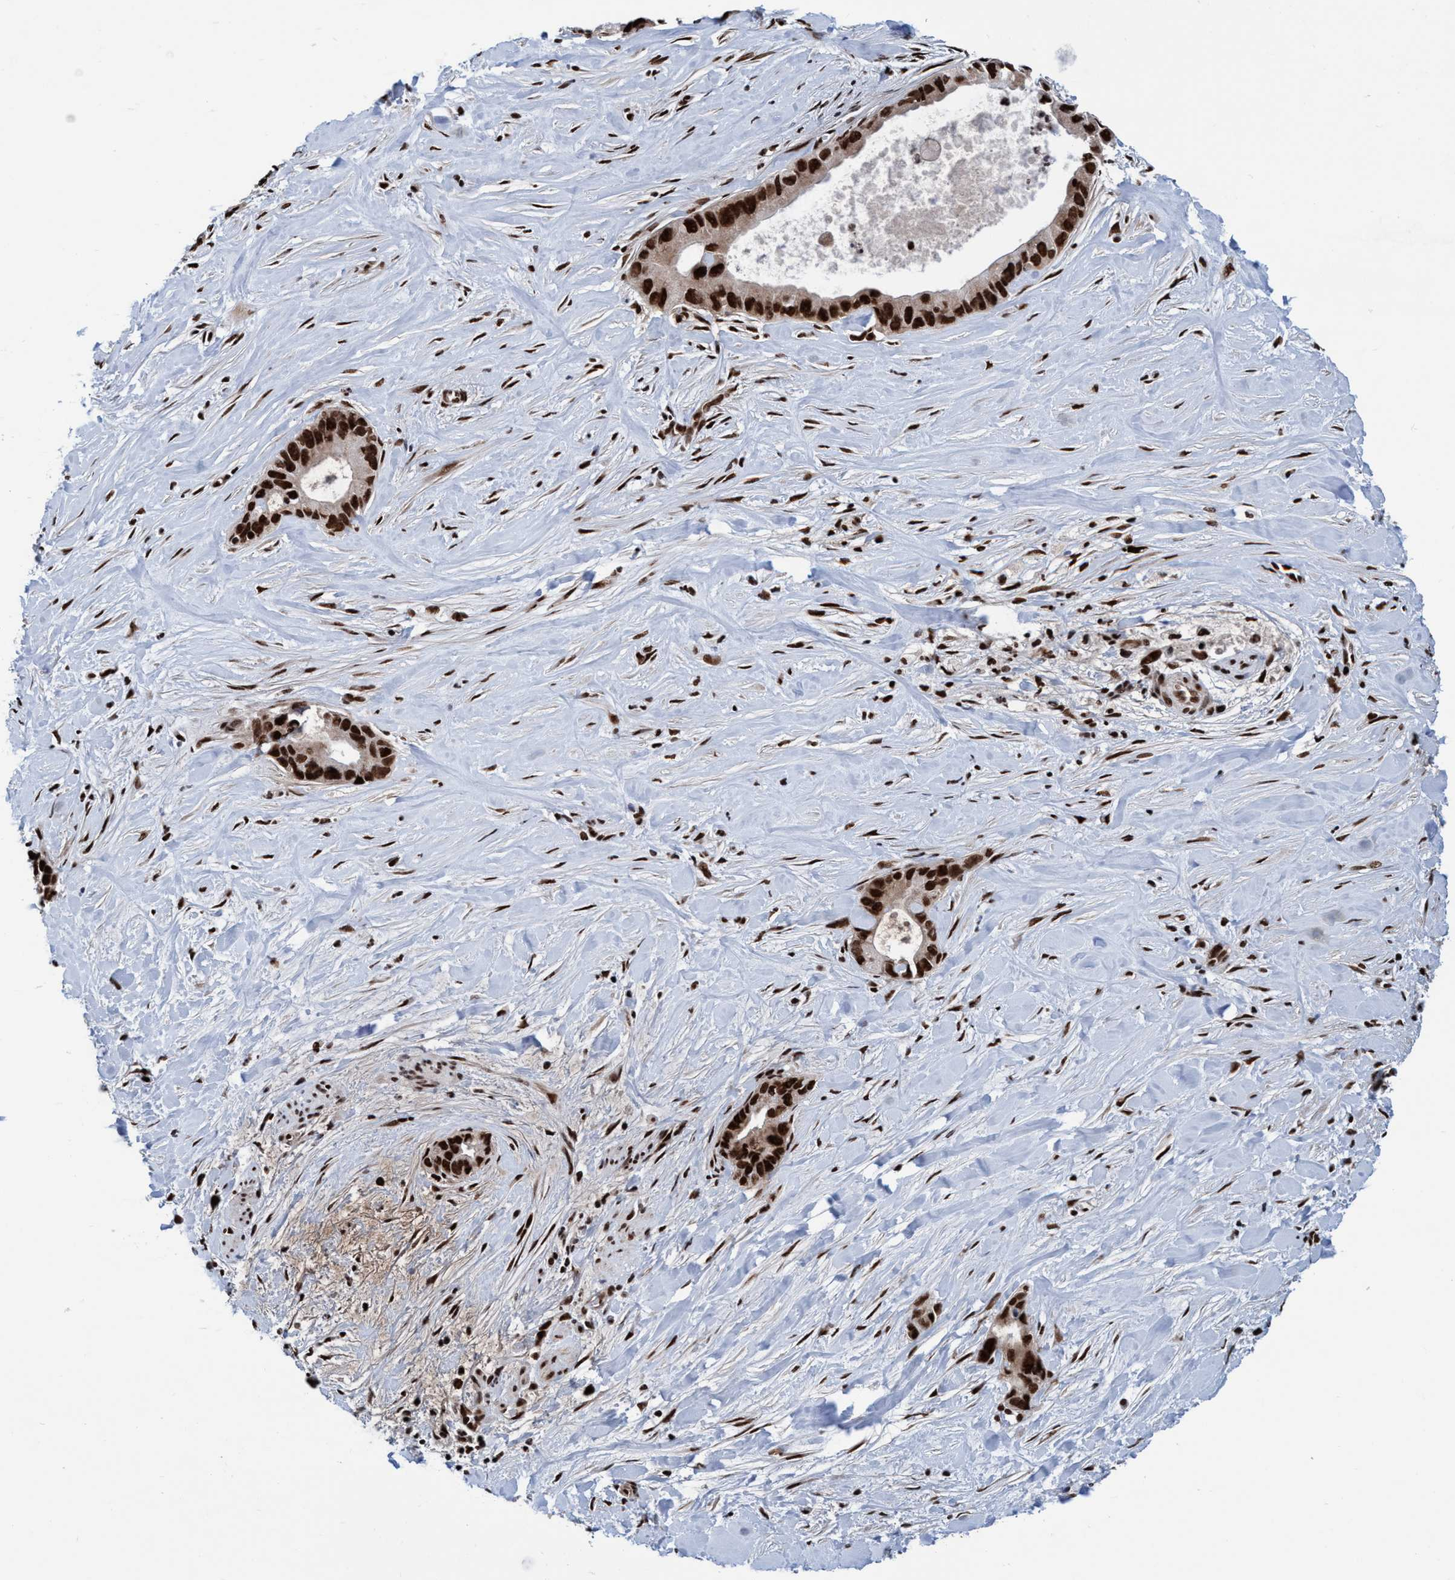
{"staining": {"intensity": "strong", "quantity": ">75%", "location": "nuclear"}, "tissue": "liver cancer", "cell_type": "Tumor cells", "image_type": "cancer", "snomed": [{"axis": "morphology", "description": "Cholangiocarcinoma"}, {"axis": "topography", "description": "Liver"}], "caption": "The photomicrograph shows staining of liver cholangiocarcinoma, revealing strong nuclear protein expression (brown color) within tumor cells.", "gene": "TOPBP1", "patient": {"sex": "female", "age": 55}}